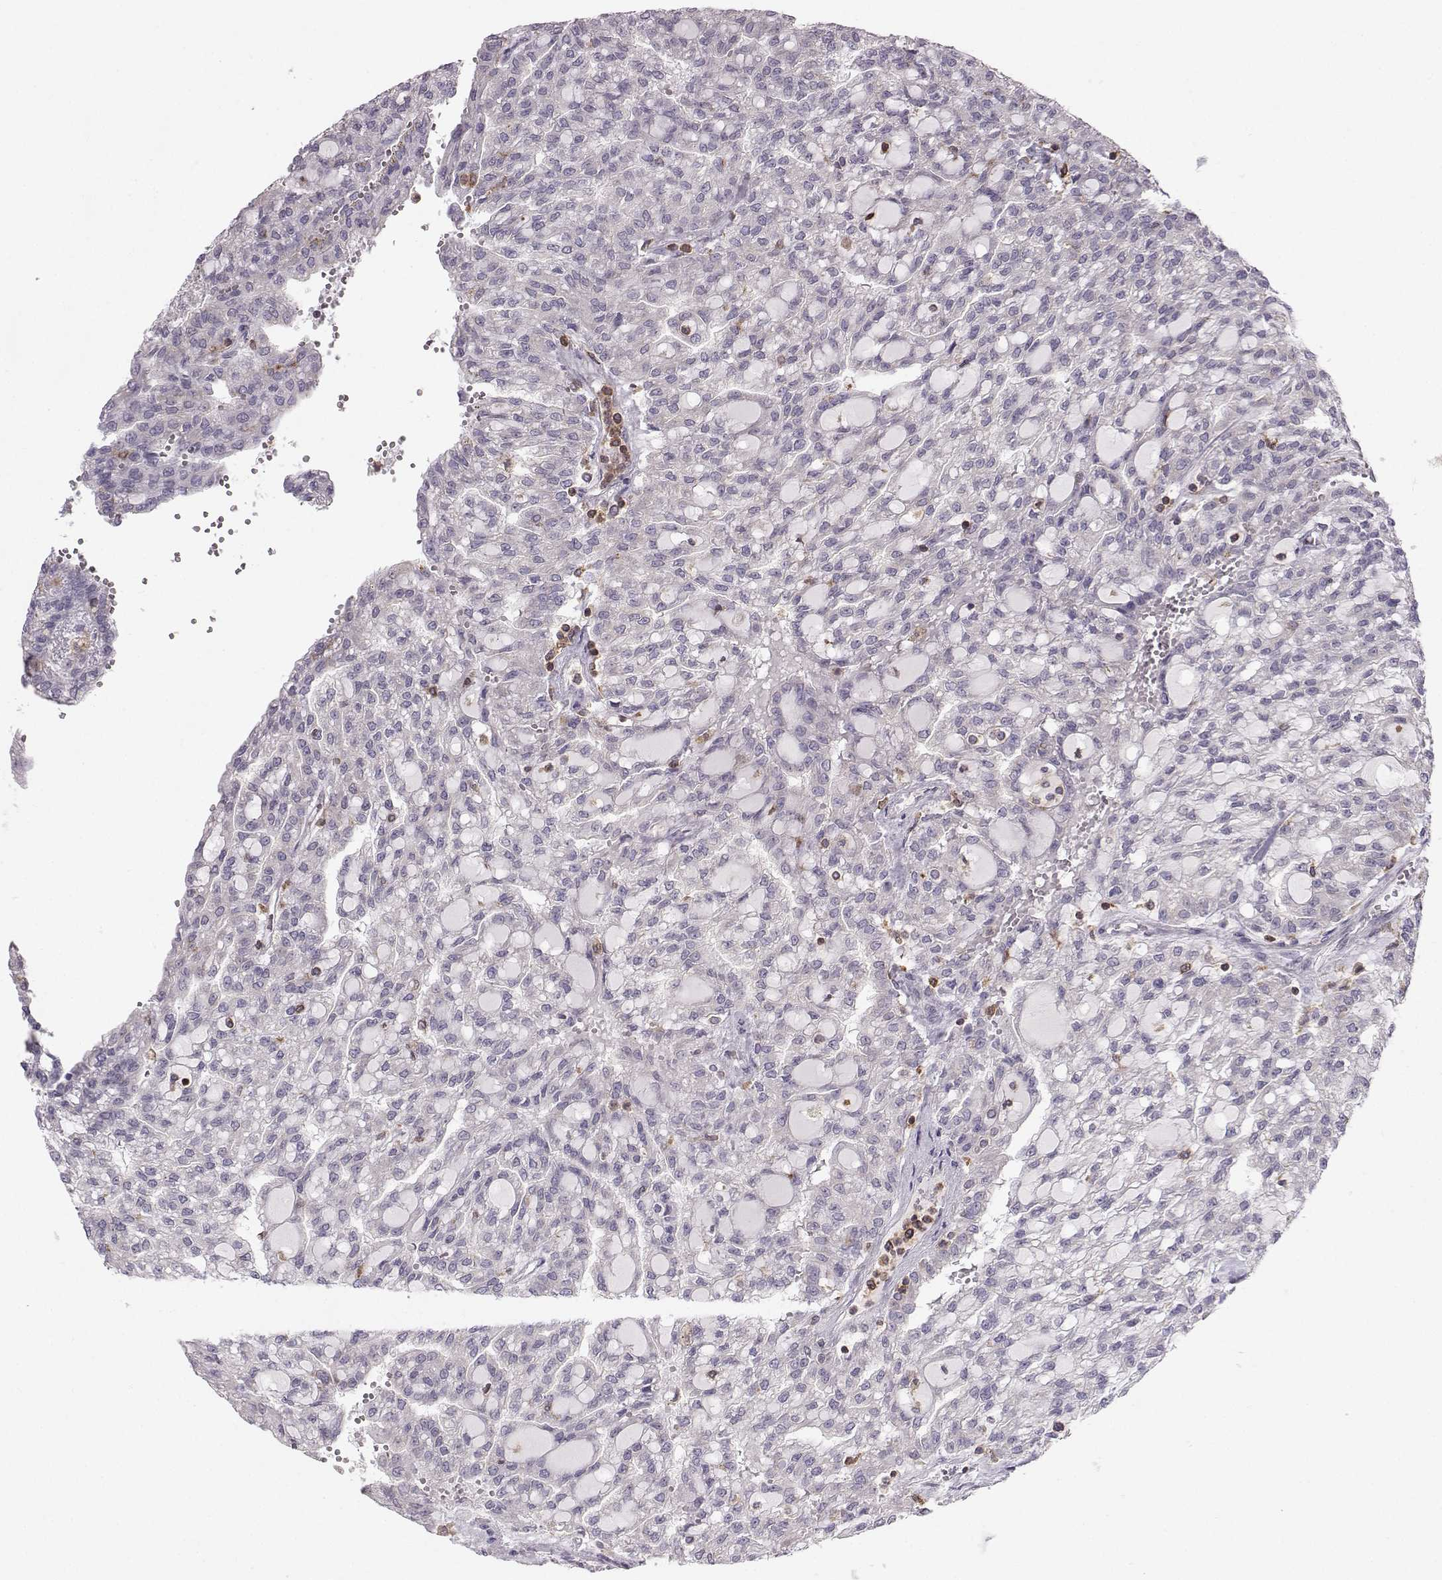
{"staining": {"intensity": "negative", "quantity": "none", "location": "none"}, "tissue": "renal cancer", "cell_type": "Tumor cells", "image_type": "cancer", "snomed": [{"axis": "morphology", "description": "Adenocarcinoma, NOS"}, {"axis": "topography", "description": "Kidney"}], "caption": "DAB immunohistochemical staining of renal cancer (adenocarcinoma) shows no significant positivity in tumor cells.", "gene": "ZBTB32", "patient": {"sex": "male", "age": 63}}